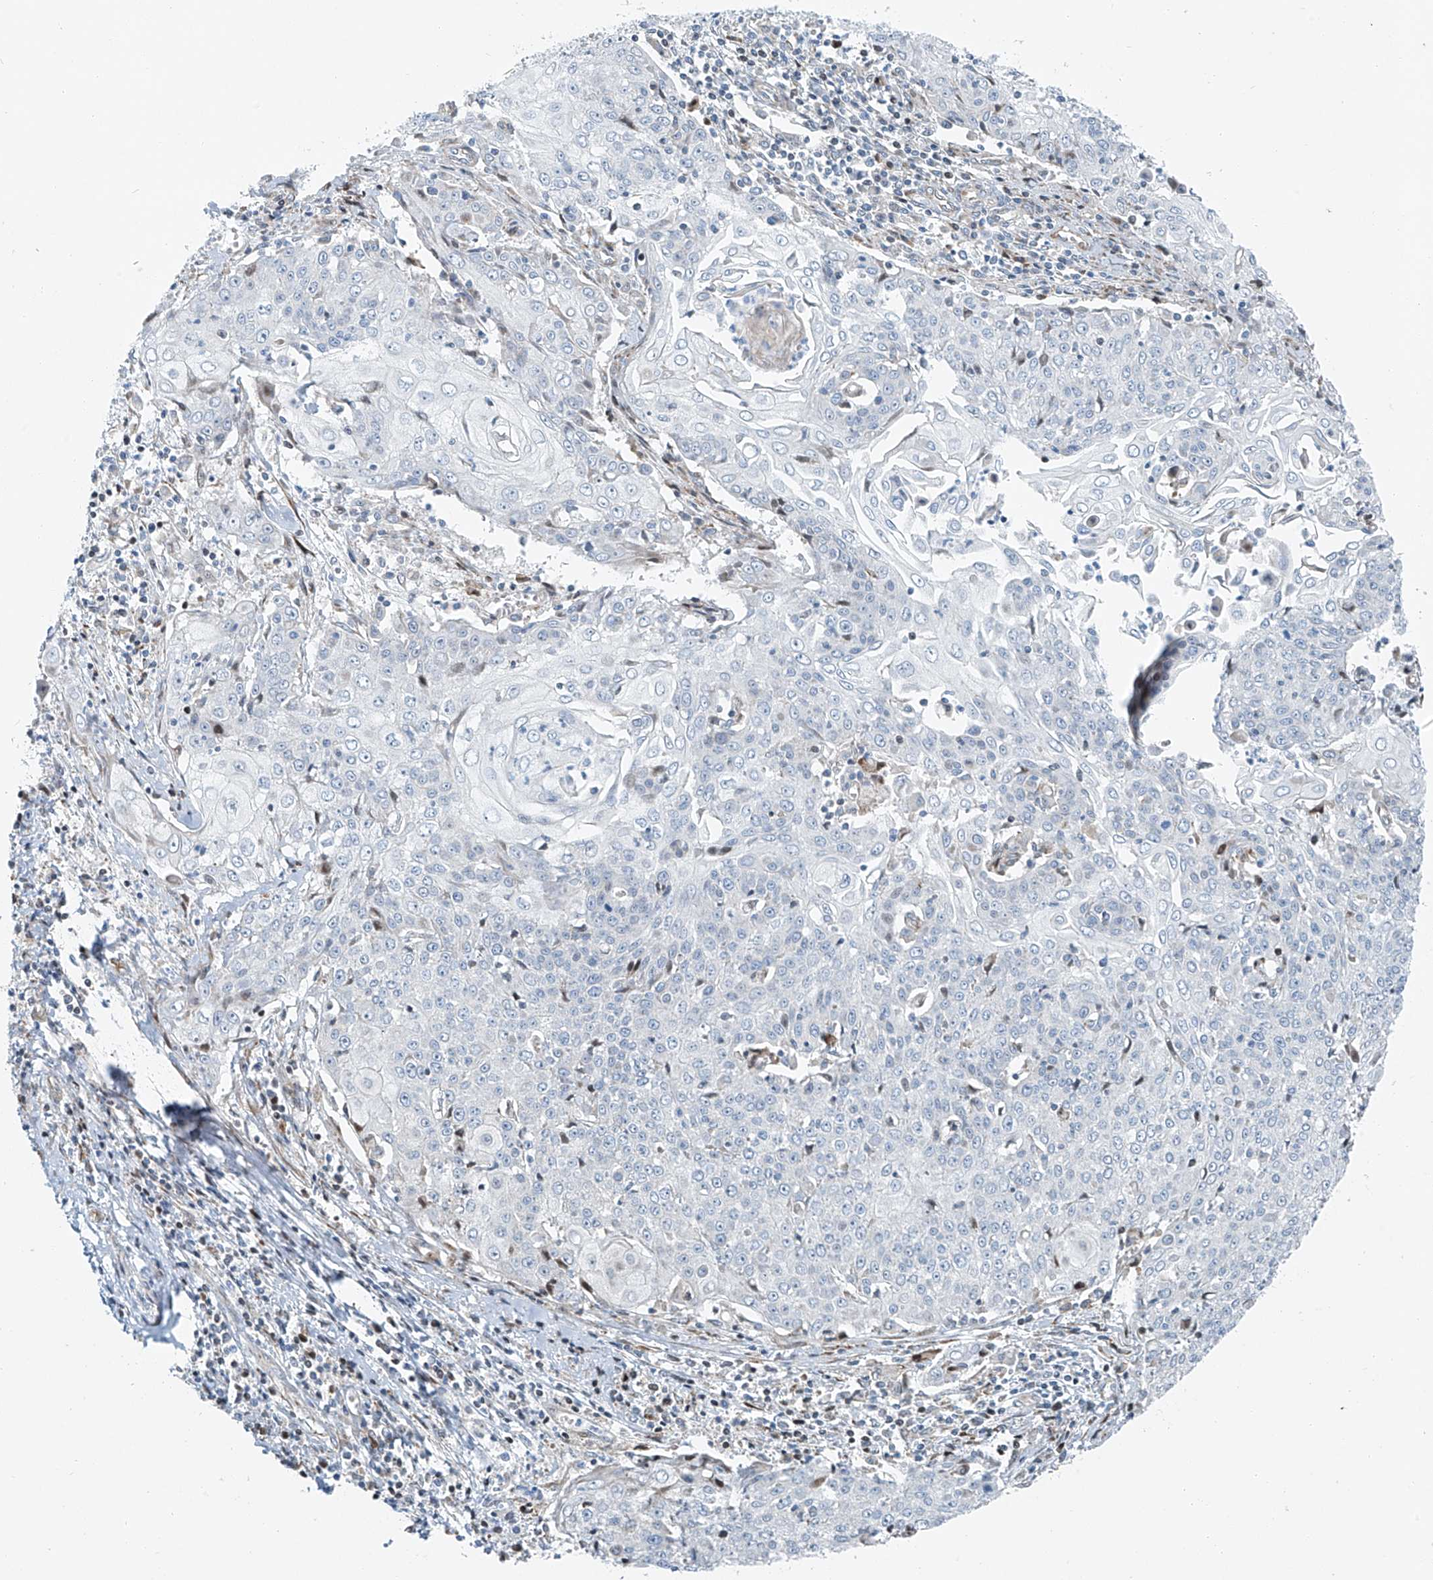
{"staining": {"intensity": "negative", "quantity": "none", "location": "none"}, "tissue": "cervical cancer", "cell_type": "Tumor cells", "image_type": "cancer", "snomed": [{"axis": "morphology", "description": "Squamous cell carcinoma, NOS"}, {"axis": "topography", "description": "Cervix"}], "caption": "IHC of human cervical cancer (squamous cell carcinoma) reveals no positivity in tumor cells.", "gene": "HIC2", "patient": {"sex": "female", "age": 48}}